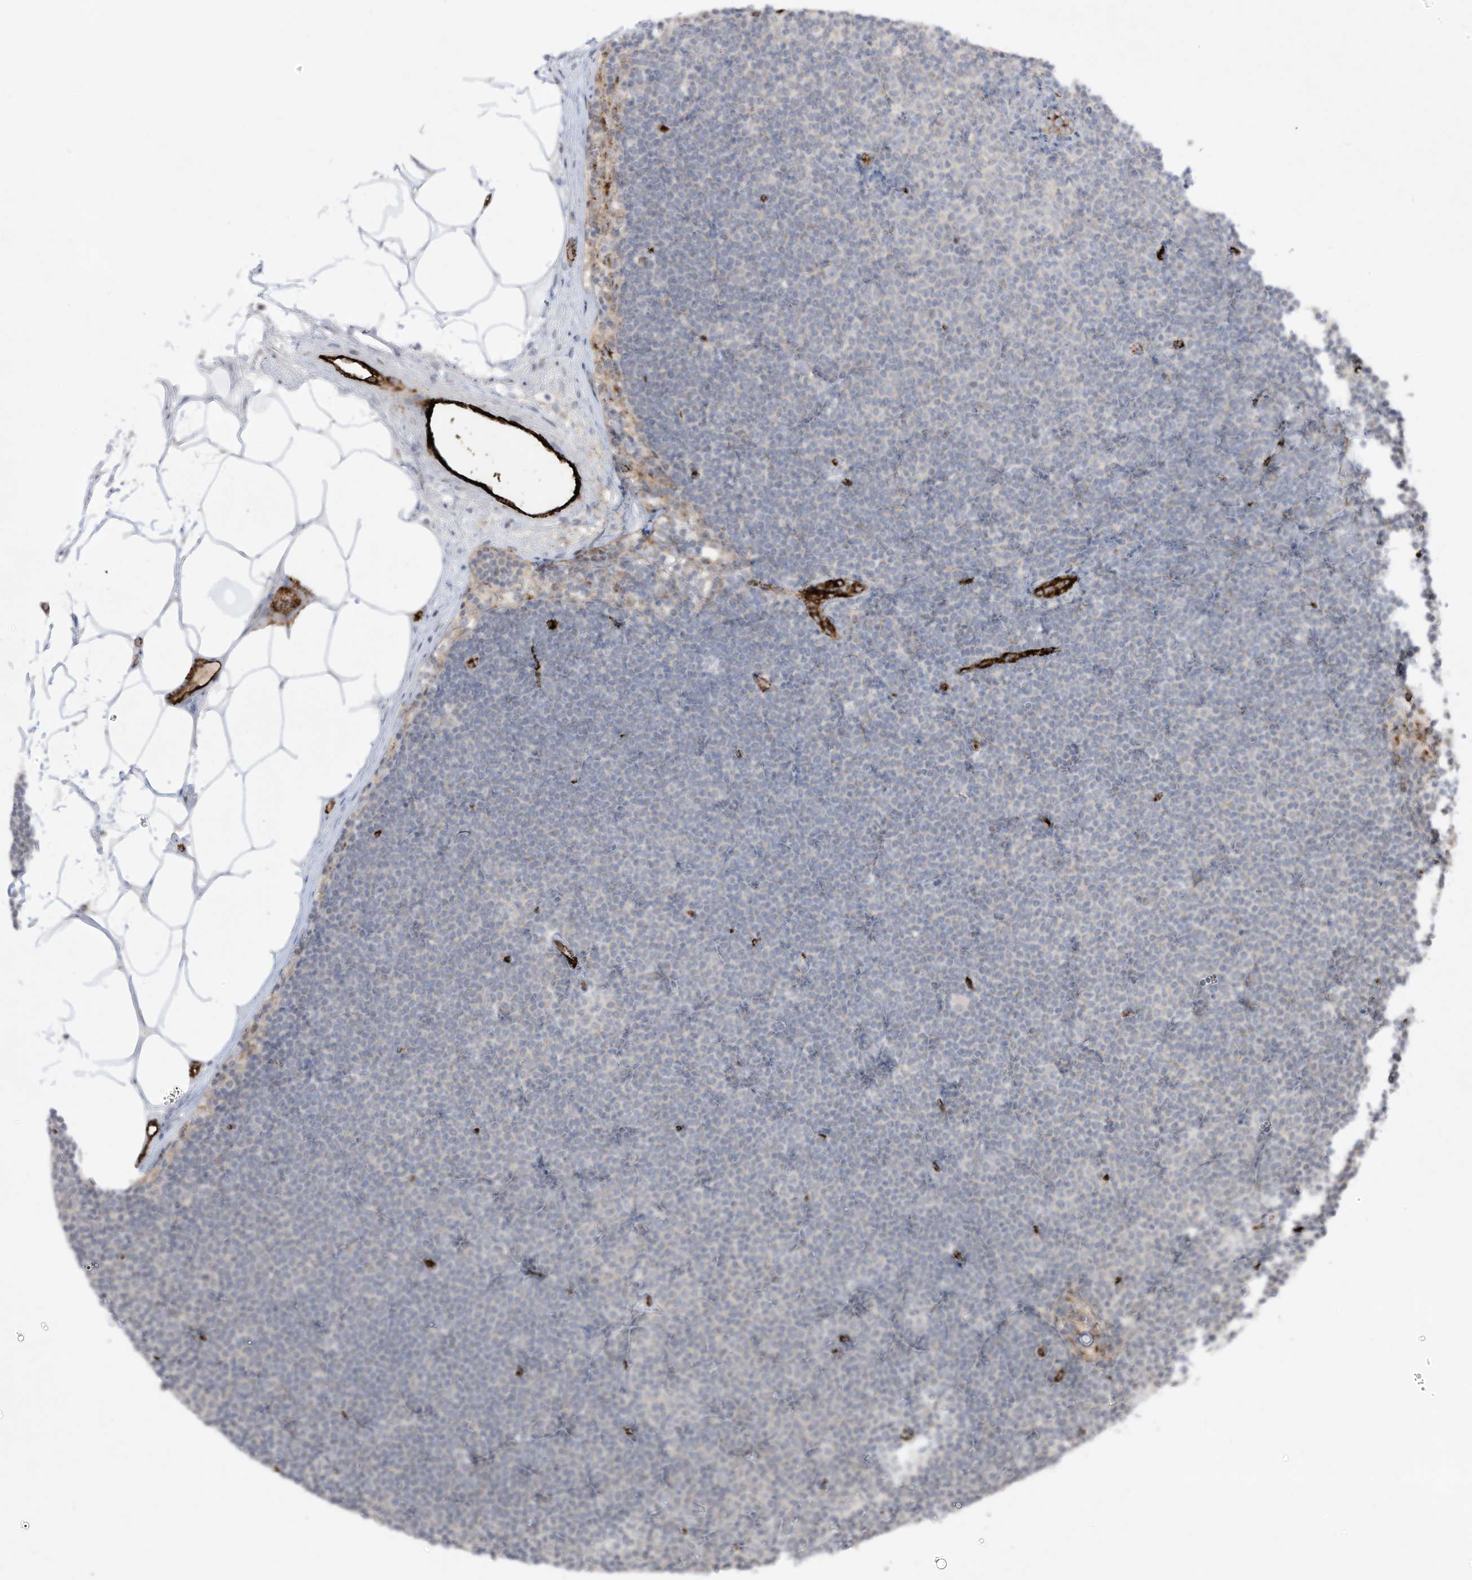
{"staining": {"intensity": "negative", "quantity": "none", "location": "none"}, "tissue": "lymphoma", "cell_type": "Tumor cells", "image_type": "cancer", "snomed": [{"axis": "morphology", "description": "Malignant lymphoma, non-Hodgkin's type, Low grade"}, {"axis": "topography", "description": "Lymph node"}], "caption": "A high-resolution photomicrograph shows immunohistochemistry staining of low-grade malignant lymphoma, non-Hodgkin's type, which exhibits no significant positivity in tumor cells.", "gene": "ZGRF1", "patient": {"sex": "female", "age": 53}}